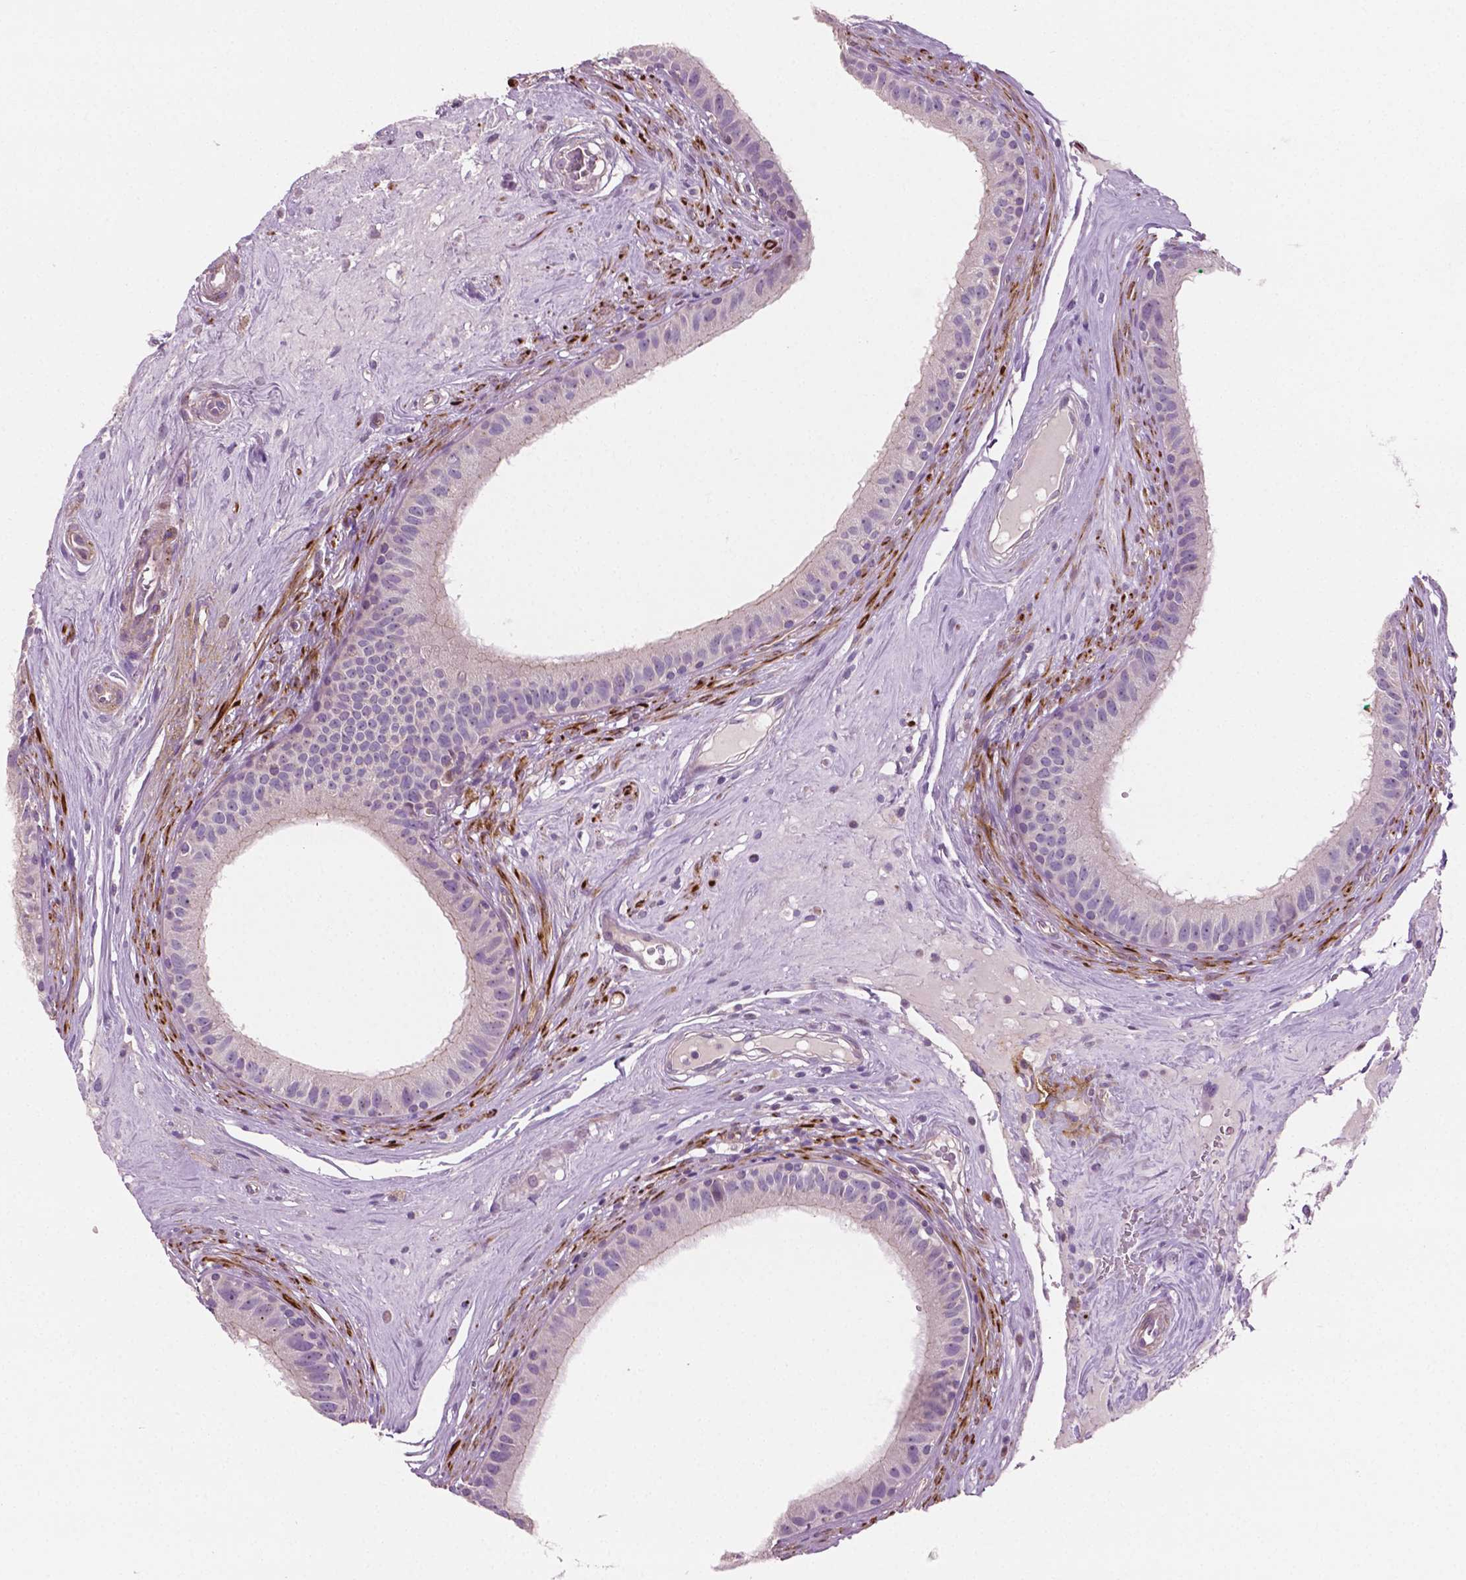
{"staining": {"intensity": "negative", "quantity": "none", "location": "none"}, "tissue": "epididymis", "cell_type": "Glandular cells", "image_type": "normal", "snomed": [{"axis": "morphology", "description": "Normal tissue, NOS"}, {"axis": "topography", "description": "Epididymis"}], "caption": "The histopathology image demonstrates no staining of glandular cells in normal epididymis. (Stains: DAB (3,3'-diaminobenzidine) immunohistochemistry (IHC) with hematoxylin counter stain, Microscopy: brightfield microscopy at high magnification).", "gene": "PTX3", "patient": {"sex": "male", "age": 59}}